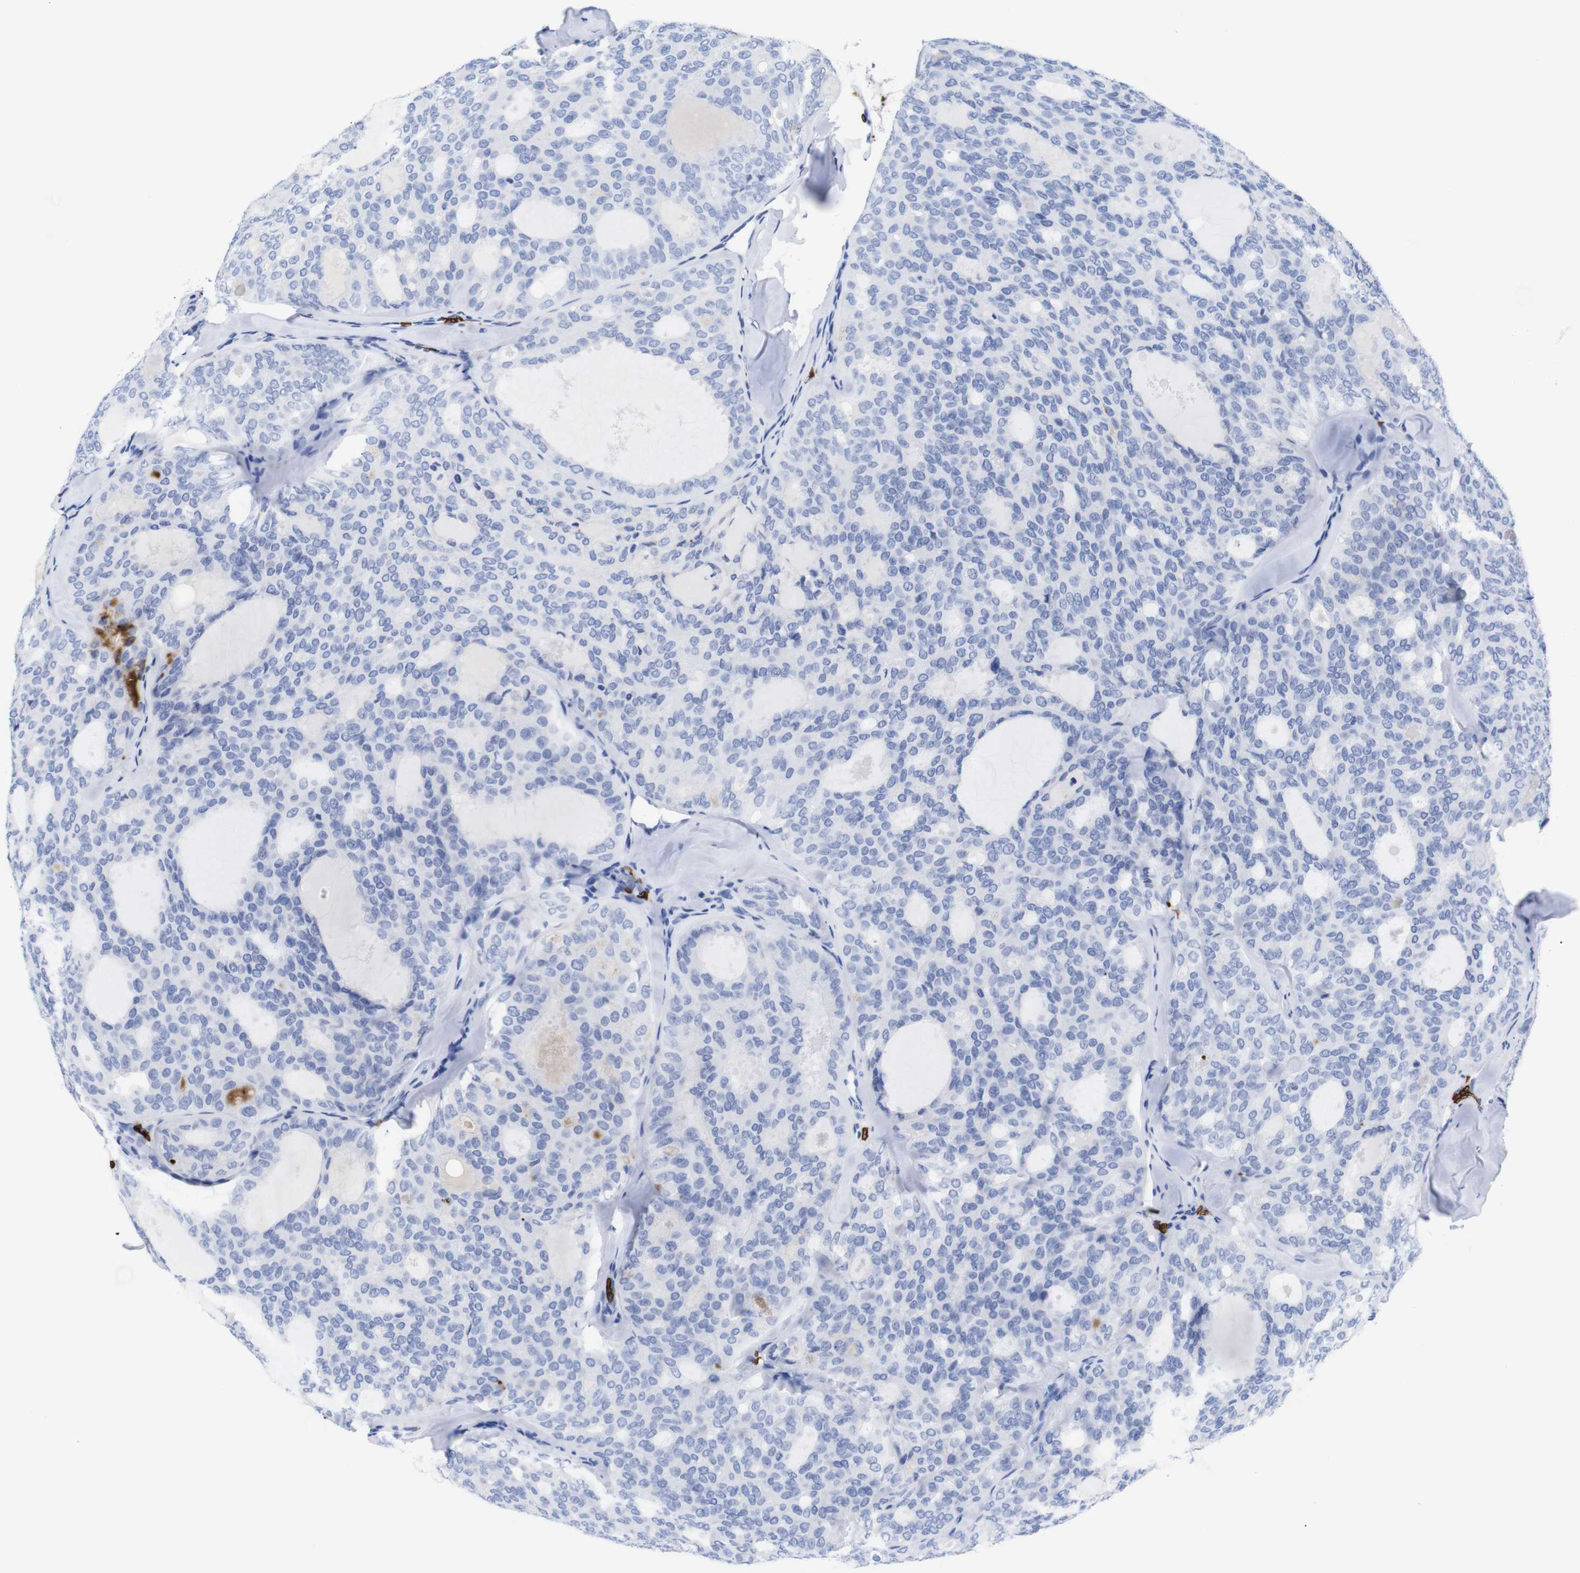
{"staining": {"intensity": "negative", "quantity": "none", "location": "none"}, "tissue": "thyroid cancer", "cell_type": "Tumor cells", "image_type": "cancer", "snomed": [{"axis": "morphology", "description": "Follicular adenoma carcinoma, NOS"}, {"axis": "topography", "description": "Thyroid gland"}], "caption": "This is a photomicrograph of IHC staining of thyroid cancer (follicular adenoma carcinoma), which shows no positivity in tumor cells.", "gene": "S1PR2", "patient": {"sex": "male", "age": 75}}